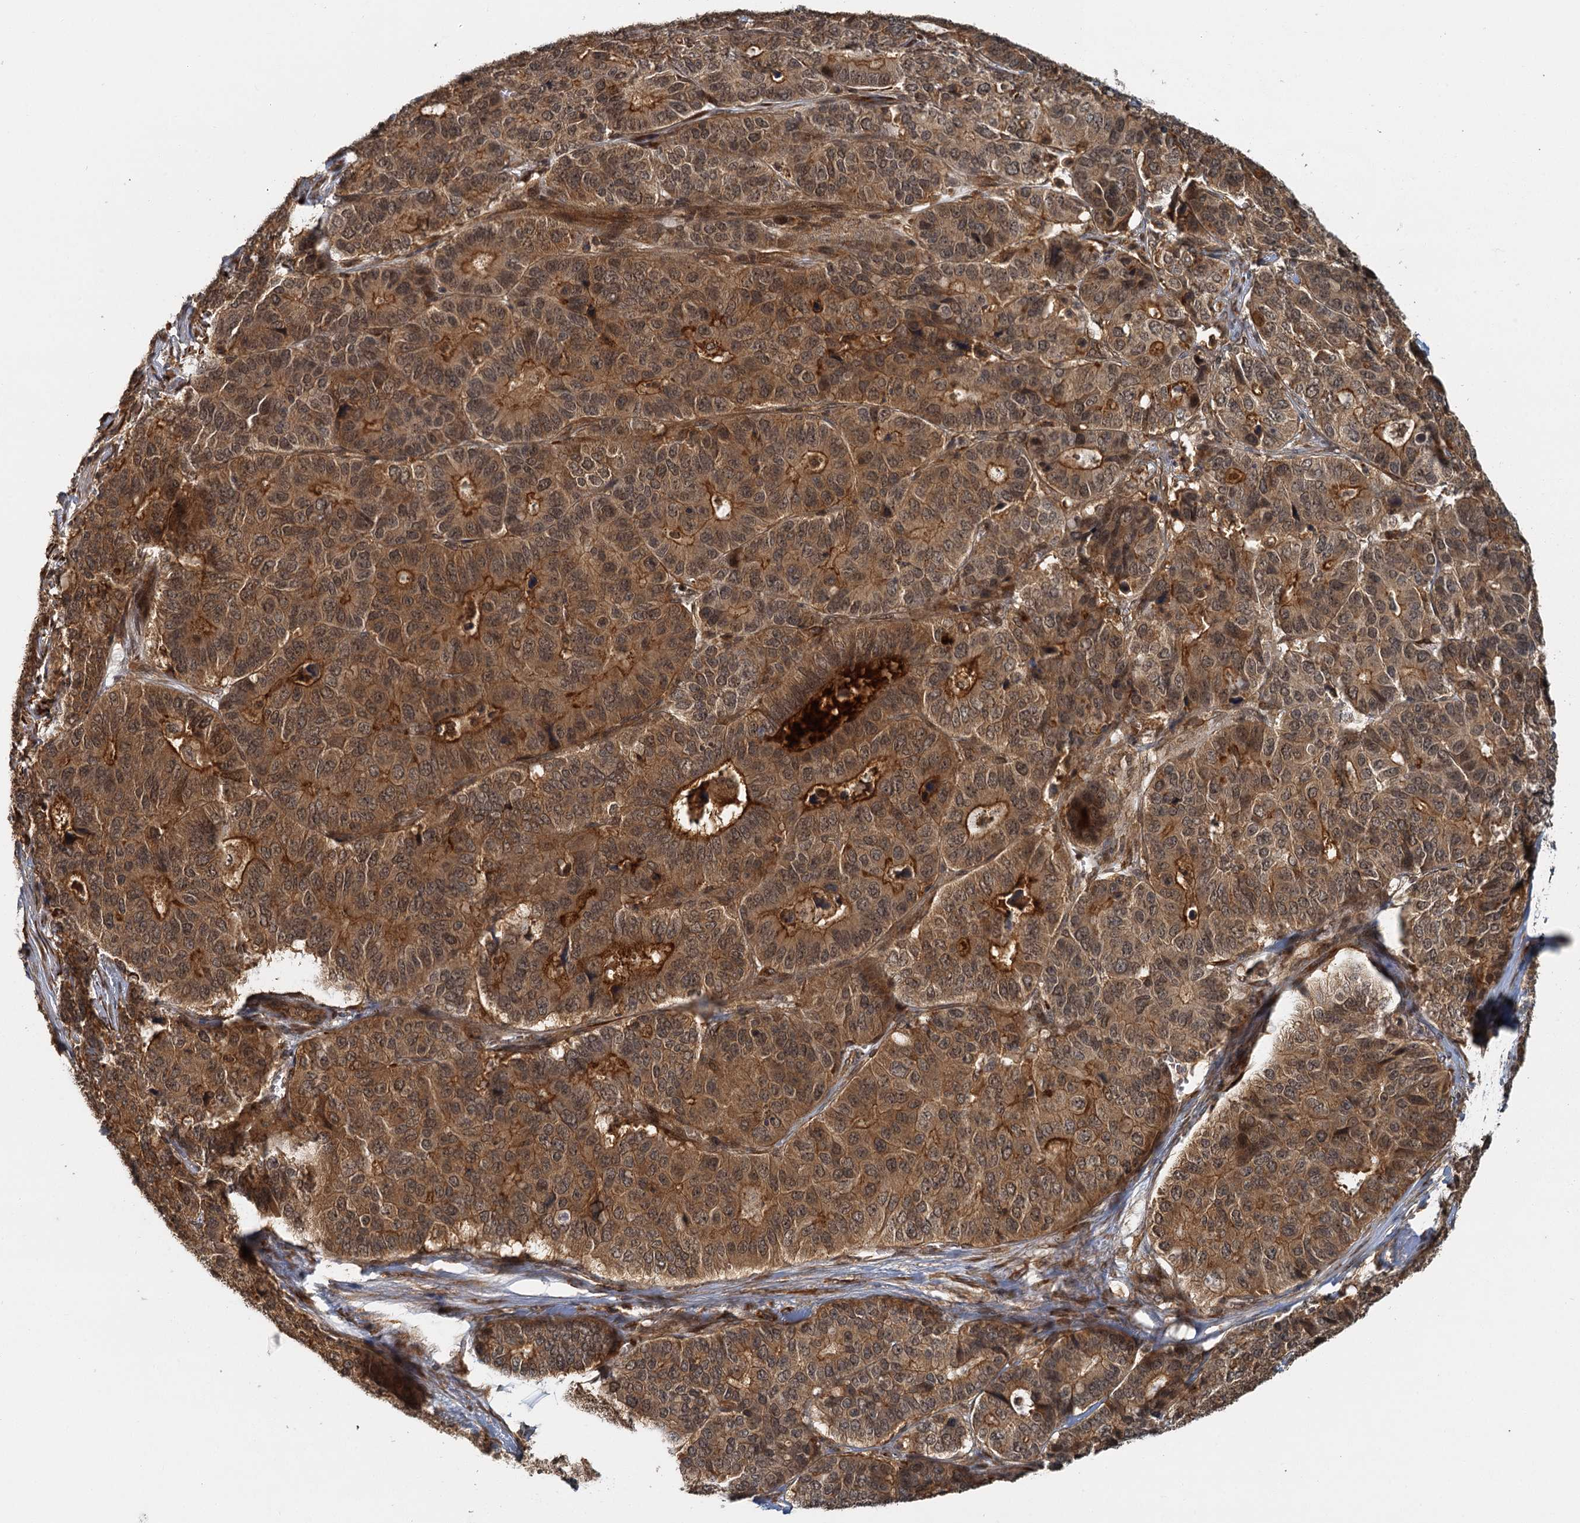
{"staining": {"intensity": "moderate", "quantity": ">75%", "location": "cytoplasmic/membranous"}, "tissue": "pancreatic cancer", "cell_type": "Tumor cells", "image_type": "cancer", "snomed": [{"axis": "morphology", "description": "Adenocarcinoma, NOS"}, {"axis": "topography", "description": "Pancreas"}], "caption": "Protein analysis of pancreatic cancer (adenocarcinoma) tissue displays moderate cytoplasmic/membranous expression in approximately >75% of tumor cells.", "gene": "ZNF549", "patient": {"sex": "male", "age": 50}}